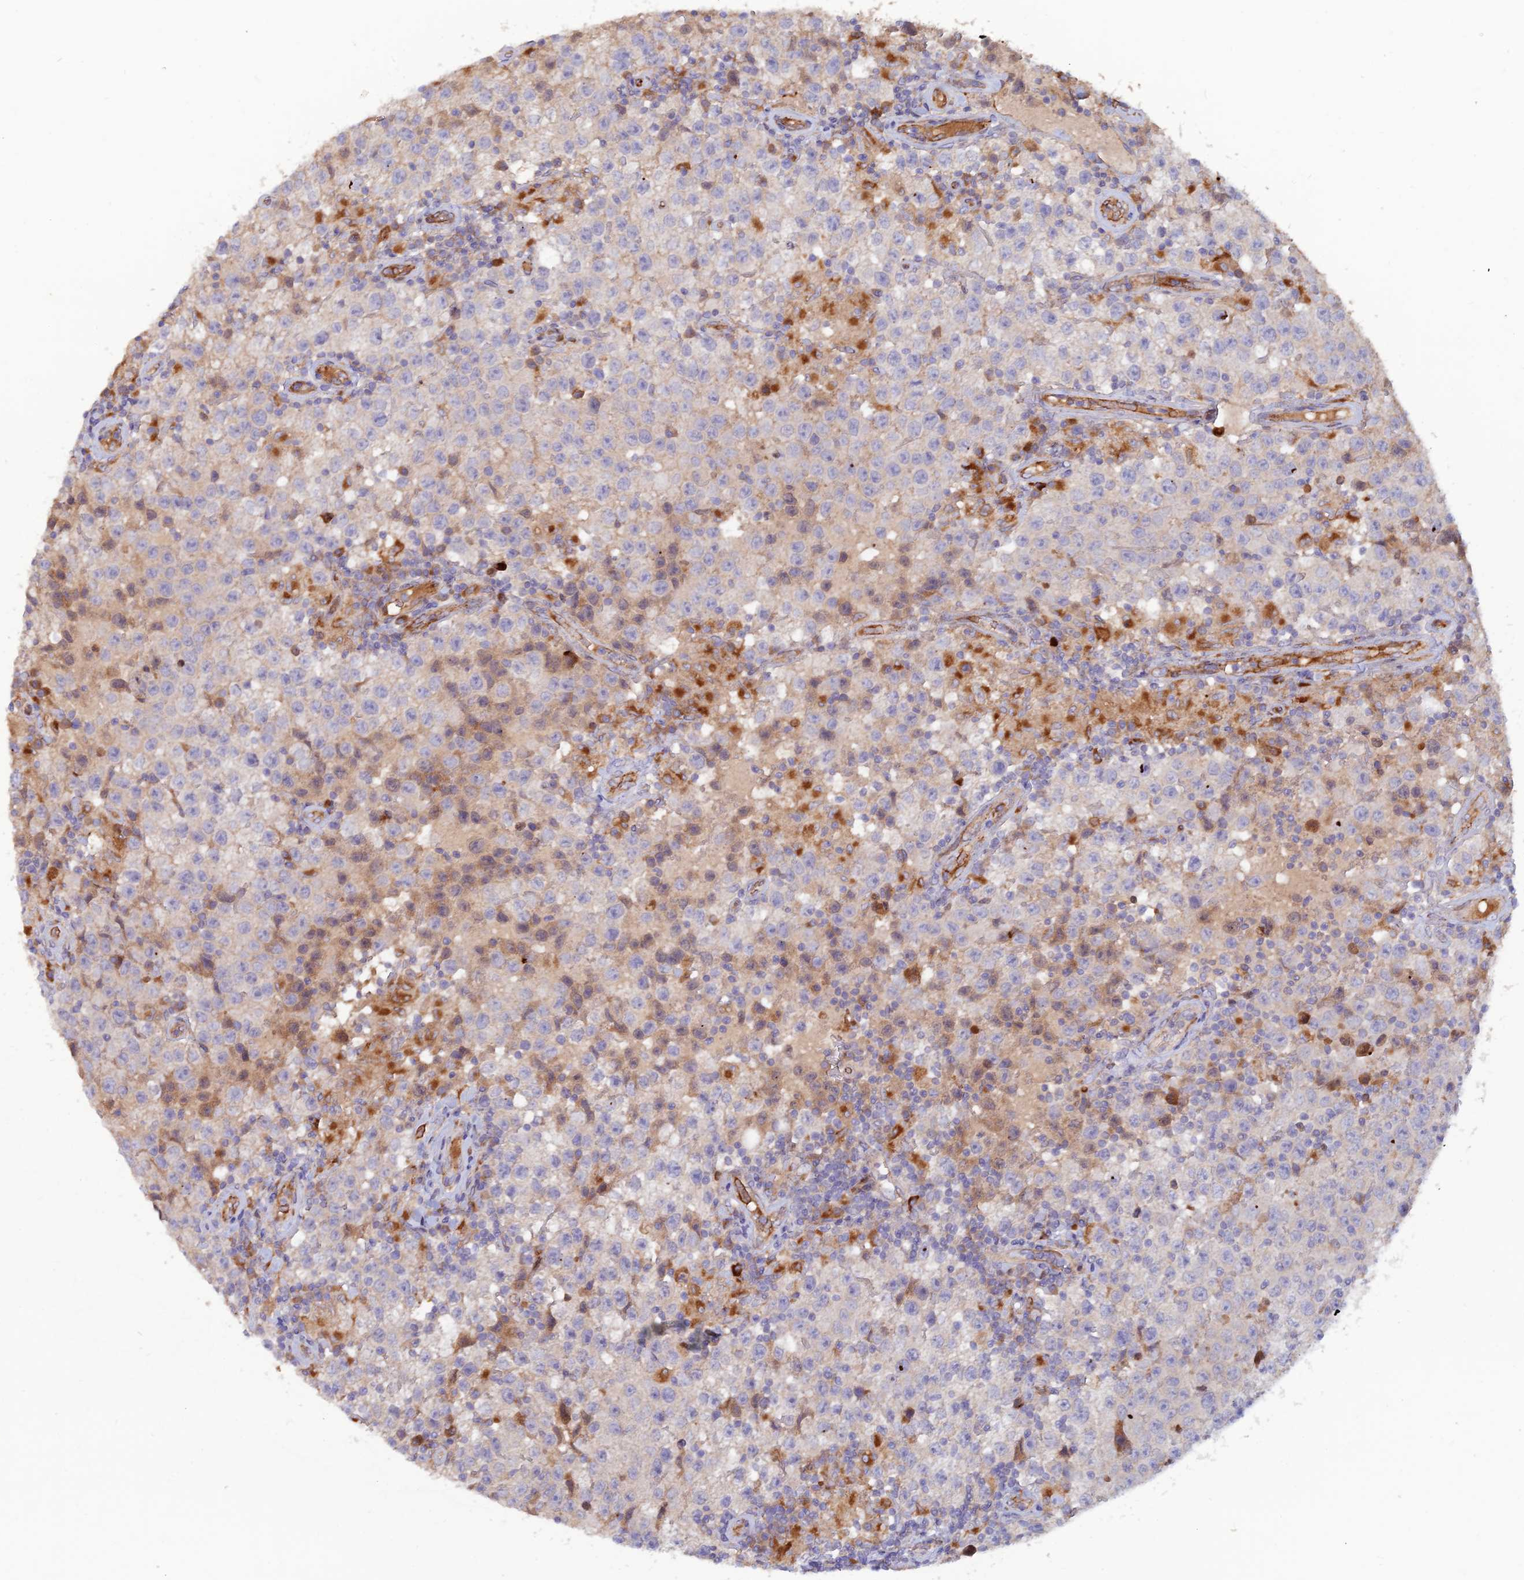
{"staining": {"intensity": "negative", "quantity": "none", "location": "none"}, "tissue": "testis cancer", "cell_type": "Tumor cells", "image_type": "cancer", "snomed": [{"axis": "morphology", "description": "Seminoma, NOS"}, {"axis": "morphology", "description": "Carcinoma, Embryonal, NOS"}, {"axis": "topography", "description": "Testis"}], "caption": "IHC micrograph of neoplastic tissue: human testis cancer (seminoma) stained with DAB shows no significant protein expression in tumor cells. (DAB (3,3'-diaminobenzidine) immunohistochemistry (IHC) with hematoxylin counter stain).", "gene": "GMCL1", "patient": {"sex": "male", "age": 41}}